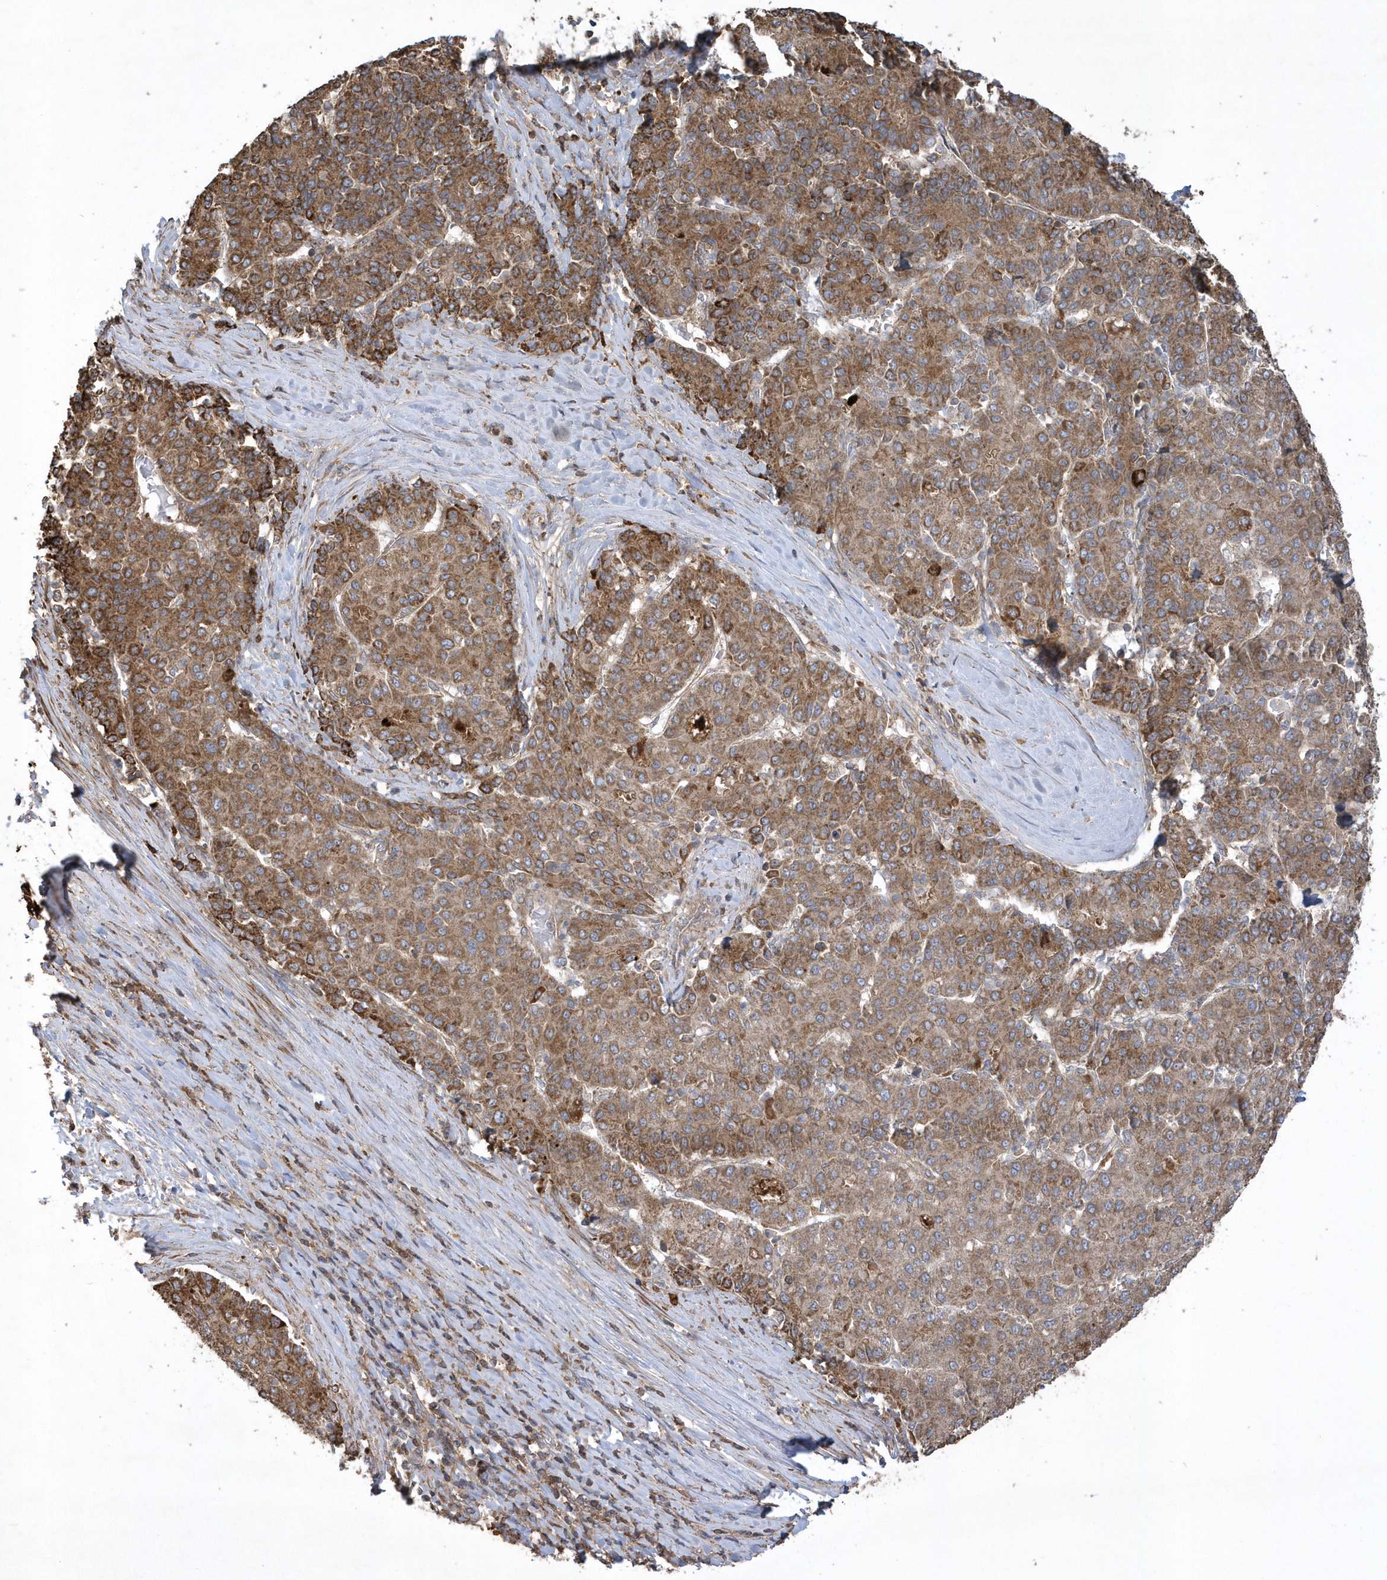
{"staining": {"intensity": "moderate", "quantity": ">75%", "location": "cytoplasmic/membranous"}, "tissue": "liver cancer", "cell_type": "Tumor cells", "image_type": "cancer", "snomed": [{"axis": "morphology", "description": "Carcinoma, Hepatocellular, NOS"}, {"axis": "topography", "description": "Liver"}], "caption": "Liver cancer tissue exhibits moderate cytoplasmic/membranous positivity in approximately >75% of tumor cells", "gene": "SENP8", "patient": {"sex": "male", "age": 65}}